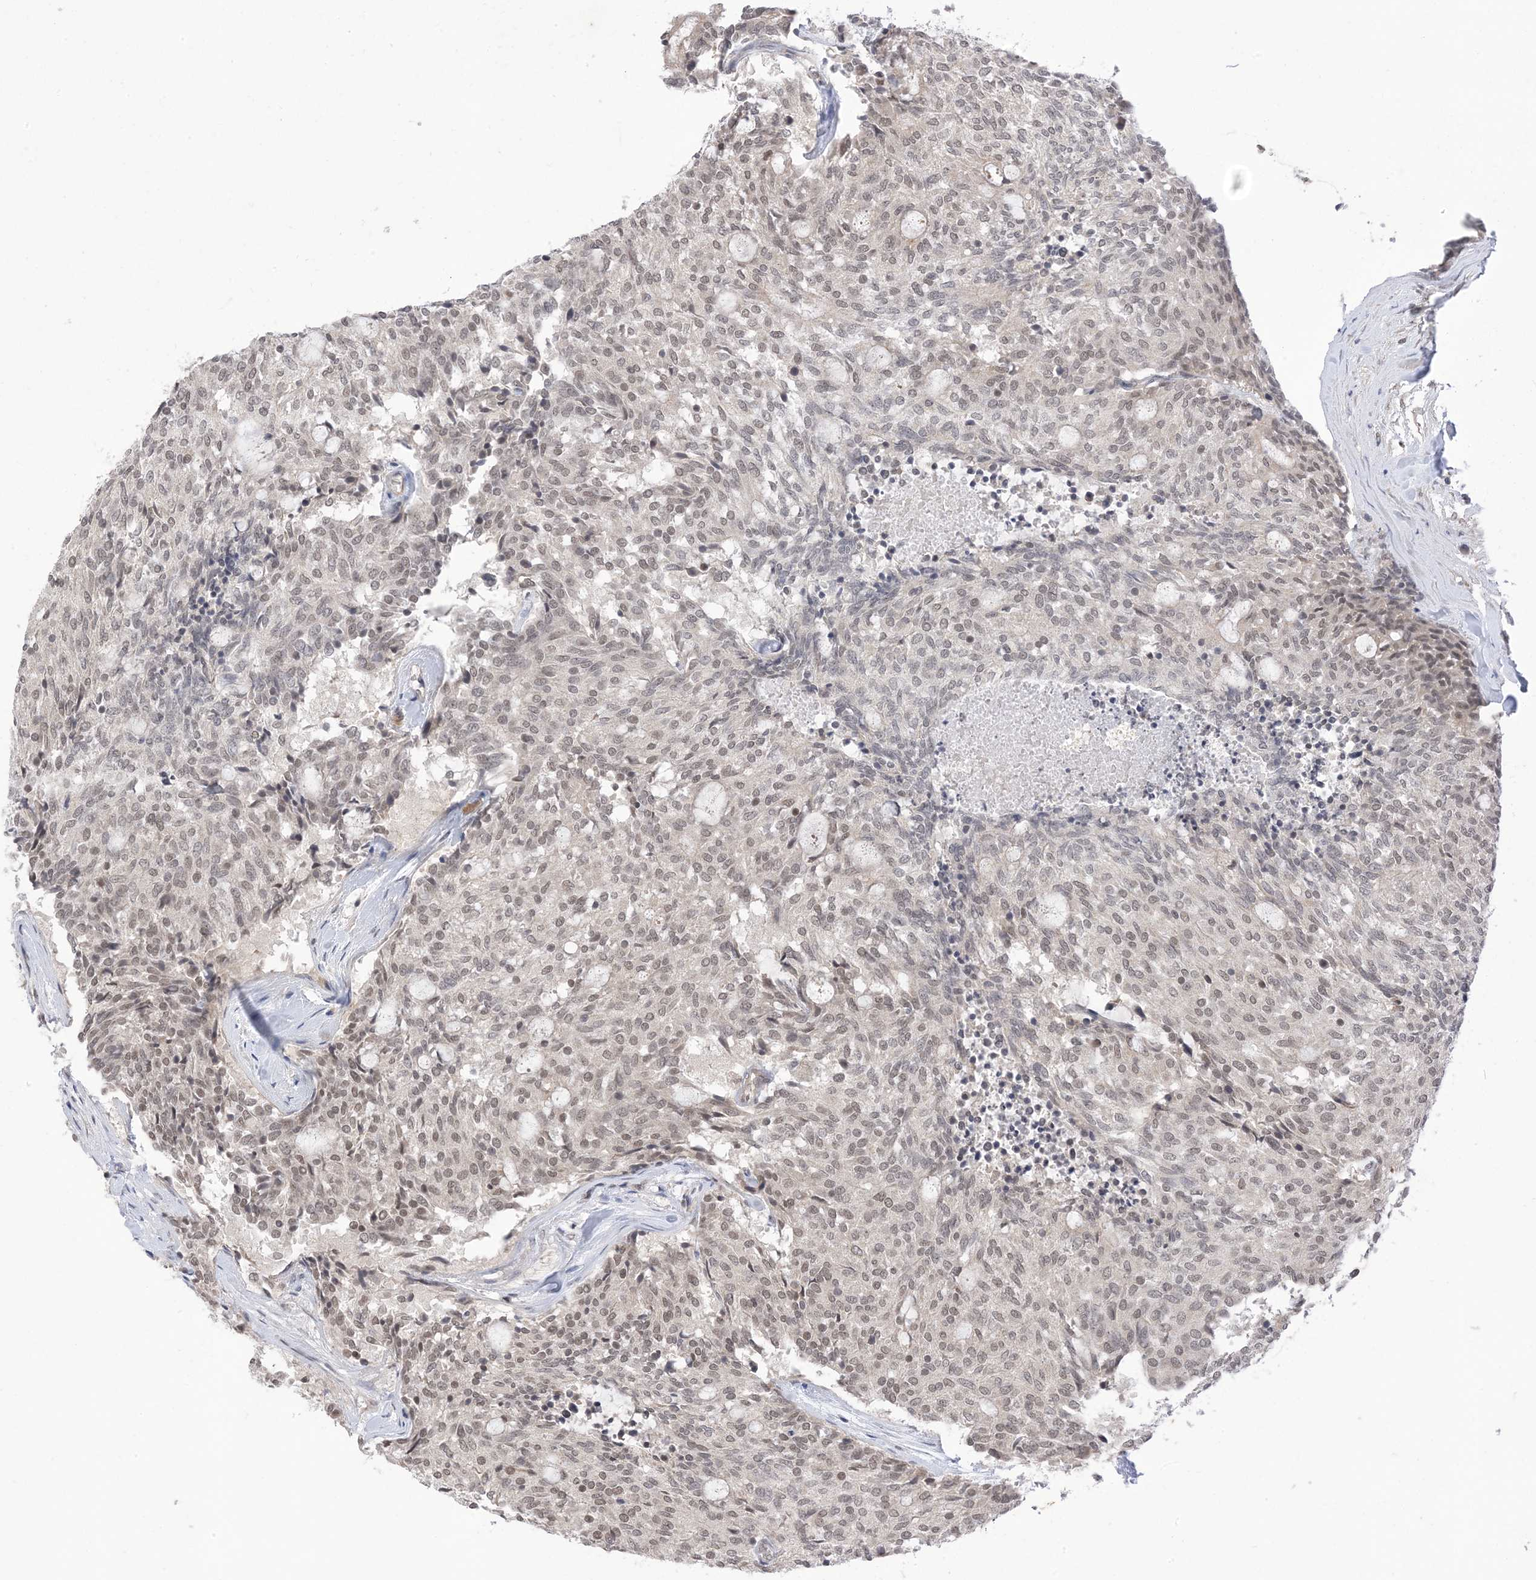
{"staining": {"intensity": "weak", "quantity": ">75%", "location": "nuclear"}, "tissue": "carcinoid", "cell_type": "Tumor cells", "image_type": "cancer", "snomed": [{"axis": "morphology", "description": "Carcinoid, malignant, NOS"}, {"axis": "topography", "description": "Pancreas"}], "caption": "Carcinoid (malignant) stained with immunohistochemistry (IHC) exhibits weak nuclear expression in approximately >75% of tumor cells.", "gene": "RANBP9", "patient": {"sex": "female", "age": 54}}